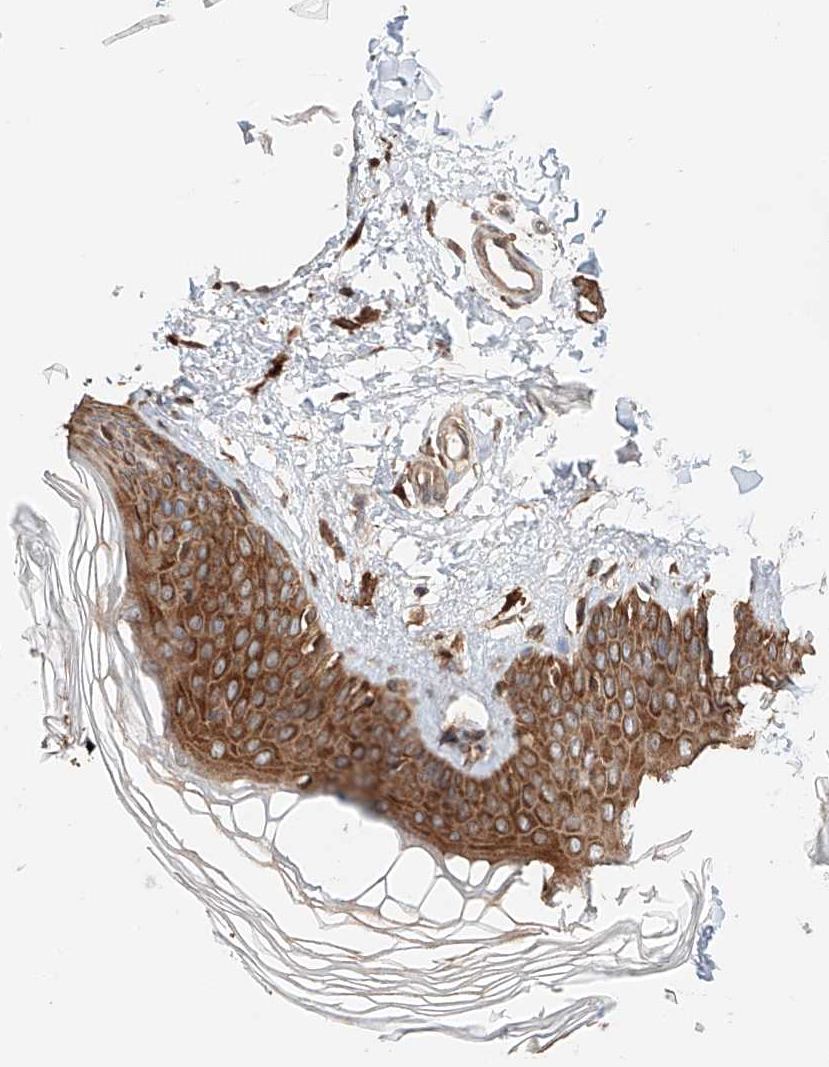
{"staining": {"intensity": "strong", "quantity": ">75%", "location": "cytoplasmic/membranous"}, "tissue": "skin", "cell_type": "Fibroblasts", "image_type": "normal", "snomed": [{"axis": "morphology", "description": "Normal tissue, NOS"}, {"axis": "topography", "description": "Skin"}], "caption": "A photomicrograph of human skin stained for a protein shows strong cytoplasmic/membranous brown staining in fibroblasts. (DAB IHC, brown staining for protein, blue staining for nuclei).", "gene": "IGSF22", "patient": {"sex": "male", "age": 37}}